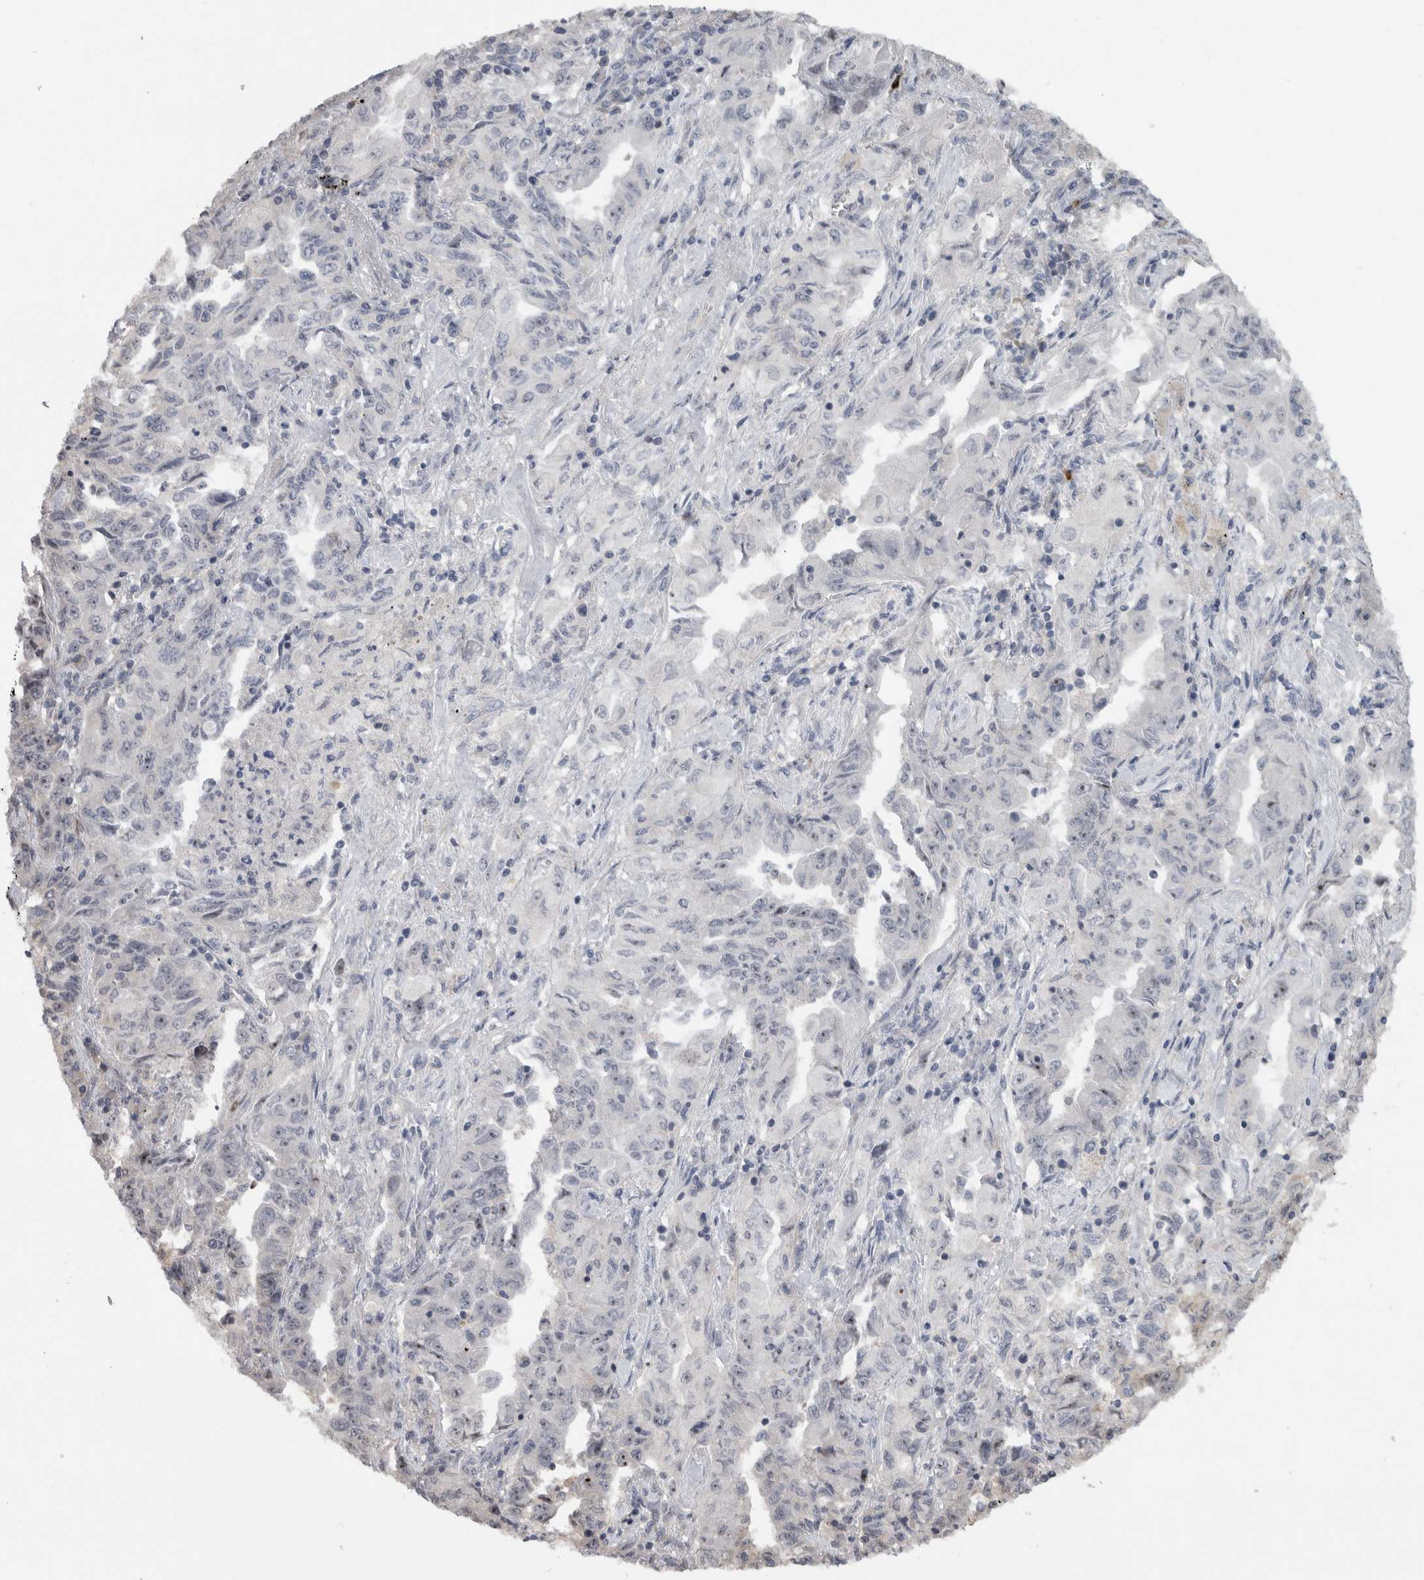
{"staining": {"intensity": "negative", "quantity": "none", "location": "none"}, "tissue": "lung cancer", "cell_type": "Tumor cells", "image_type": "cancer", "snomed": [{"axis": "morphology", "description": "Adenocarcinoma, NOS"}, {"axis": "topography", "description": "Lung"}], "caption": "IHC photomicrograph of human lung cancer (adenocarcinoma) stained for a protein (brown), which exhibits no staining in tumor cells. (Stains: DAB IHC with hematoxylin counter stain, Microscopy: brightfield microscopy at high magnification).", "gene": "RBM28", "patient": {"sex": "female", "age": 51}}